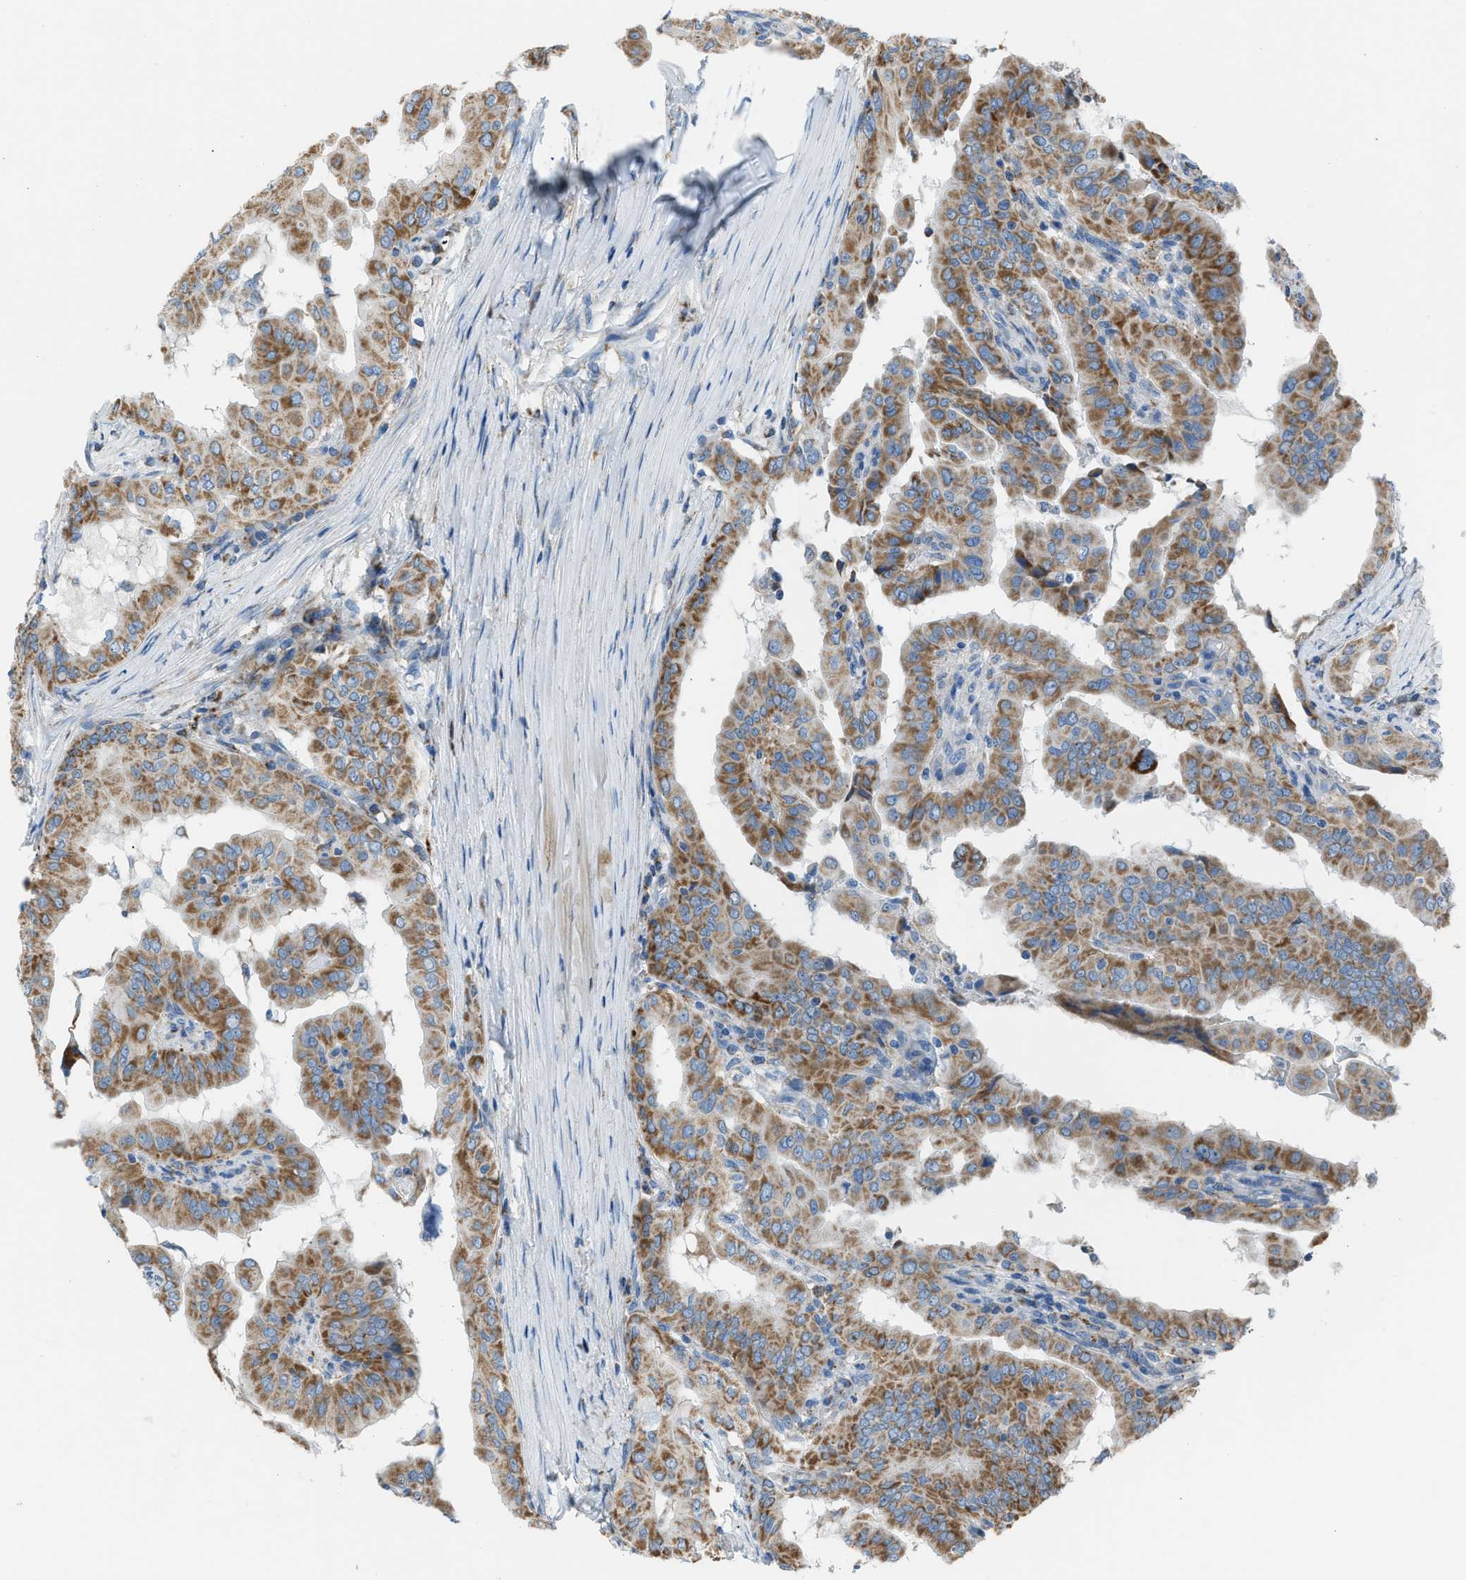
{"staining": {"intensity": "moderate", "quantity": ">75%", "location": "cytoplasmic/membranous"}, "tissue": "thyroid cancer", "cell_type": "Tumor cells", "image_type": "cancer", "snomed": [{"axis": "morphology", "description": "Papillary adenocarcinoma, NOS"}, {"axis": "topography", "description": "Thyroid gland"}], "caption": "DAB immunohistochemical staining of human papillary adenocarcinoma (thyroid) reveals moderate cytoplasmic/membranous protein staining in approximately >75% of tumor cells.", "gene": "SMIM20", "patient": {"sex": "male", "age": 33}}